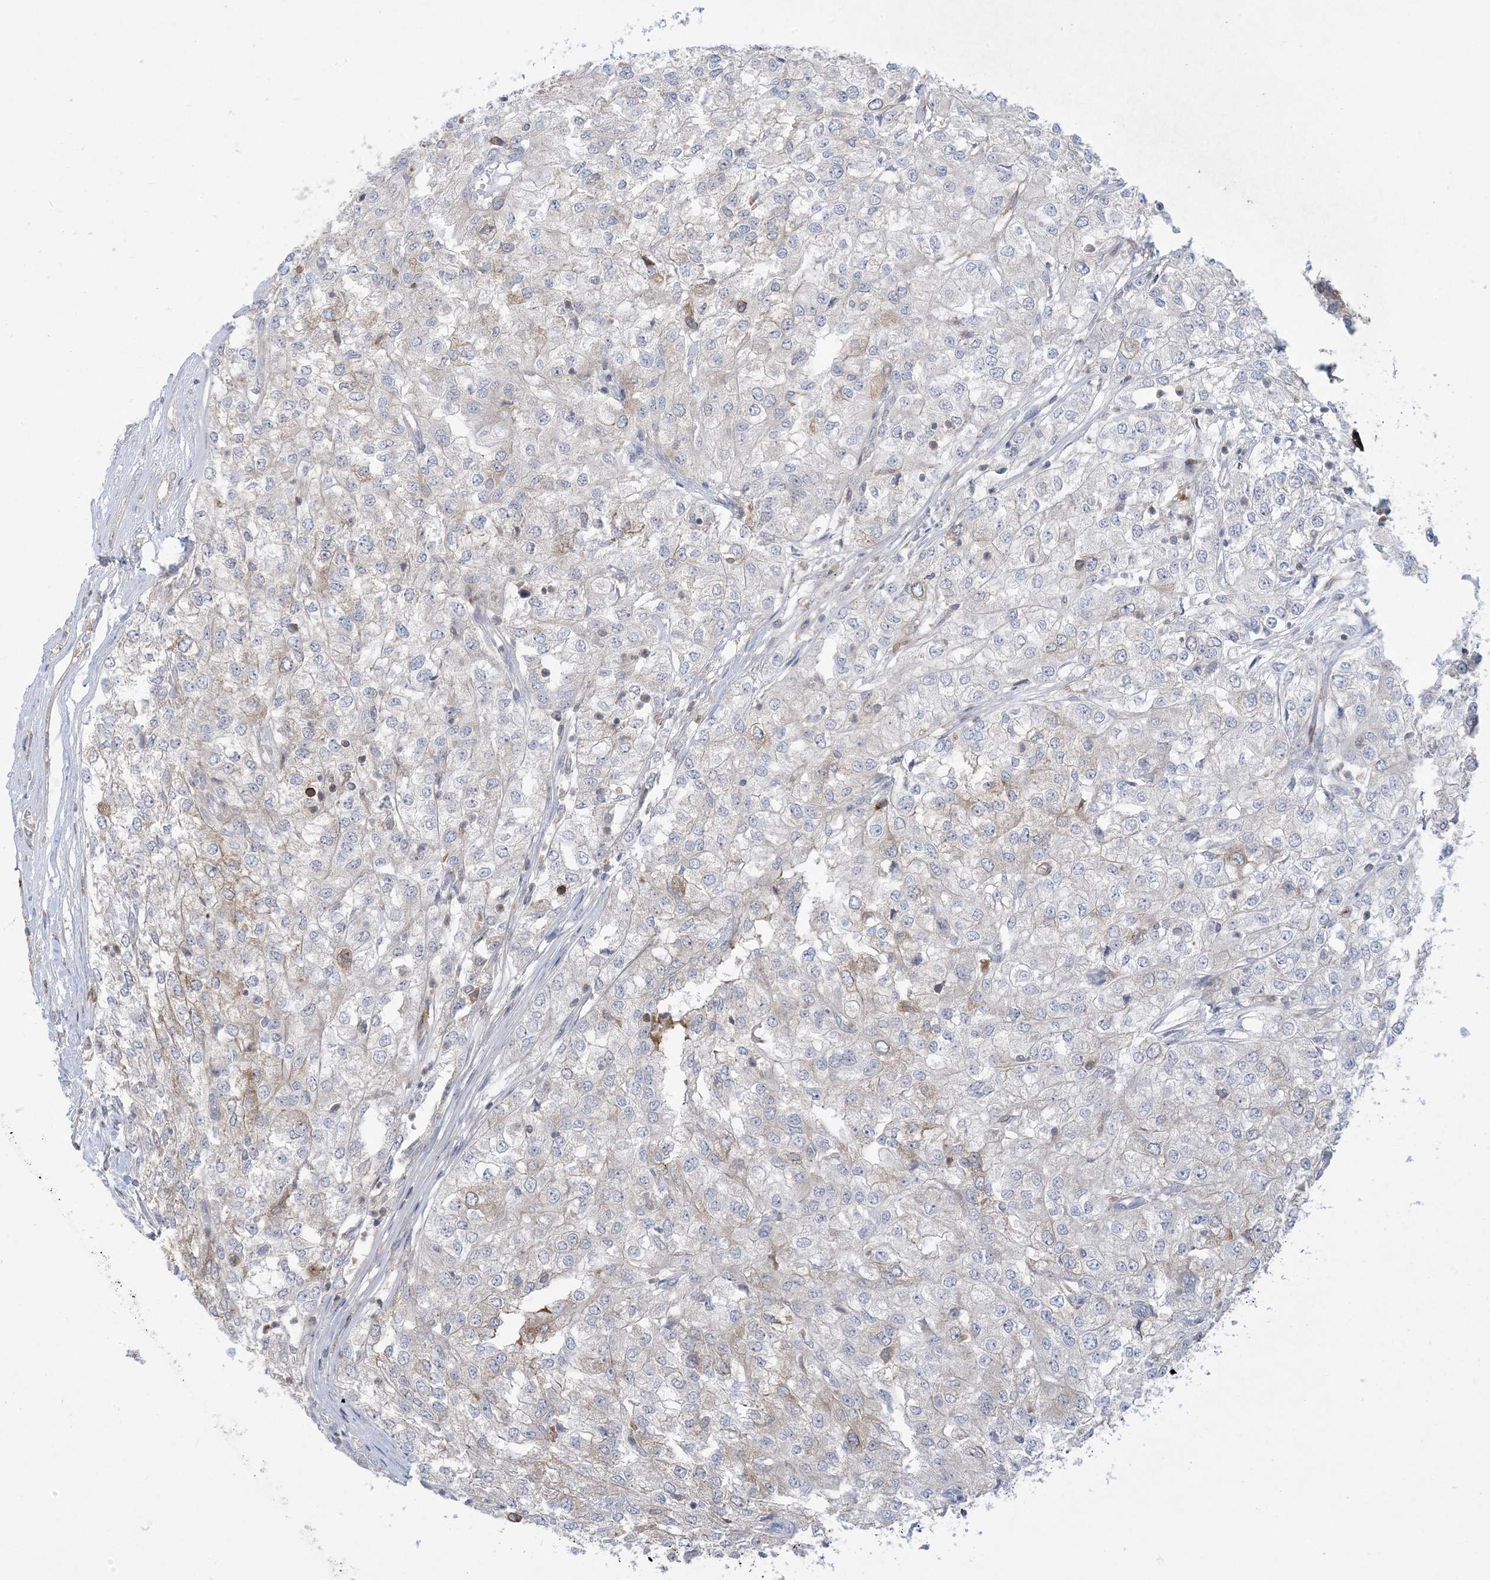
{"staining": {"intensity": "negative", "quantity": "none", "location": "none"}, "tissue": "renal cancer", "cell_type": "Tumor cells", "image_type": "cancer", "snomed": [{"axis": "morphology", "description": "Adenocarcinoma, NOS"}, {"axis": "topography", "description": "Kidney"}], "caption": "A high-resolution micrograph shows immunohistochemistry (IHC) staining of renal adenocarcinoma, which demonstrates no significant expression in tumor cells.", "gene": "AOC1", "patient": {"sex": "female", "age": 54}}